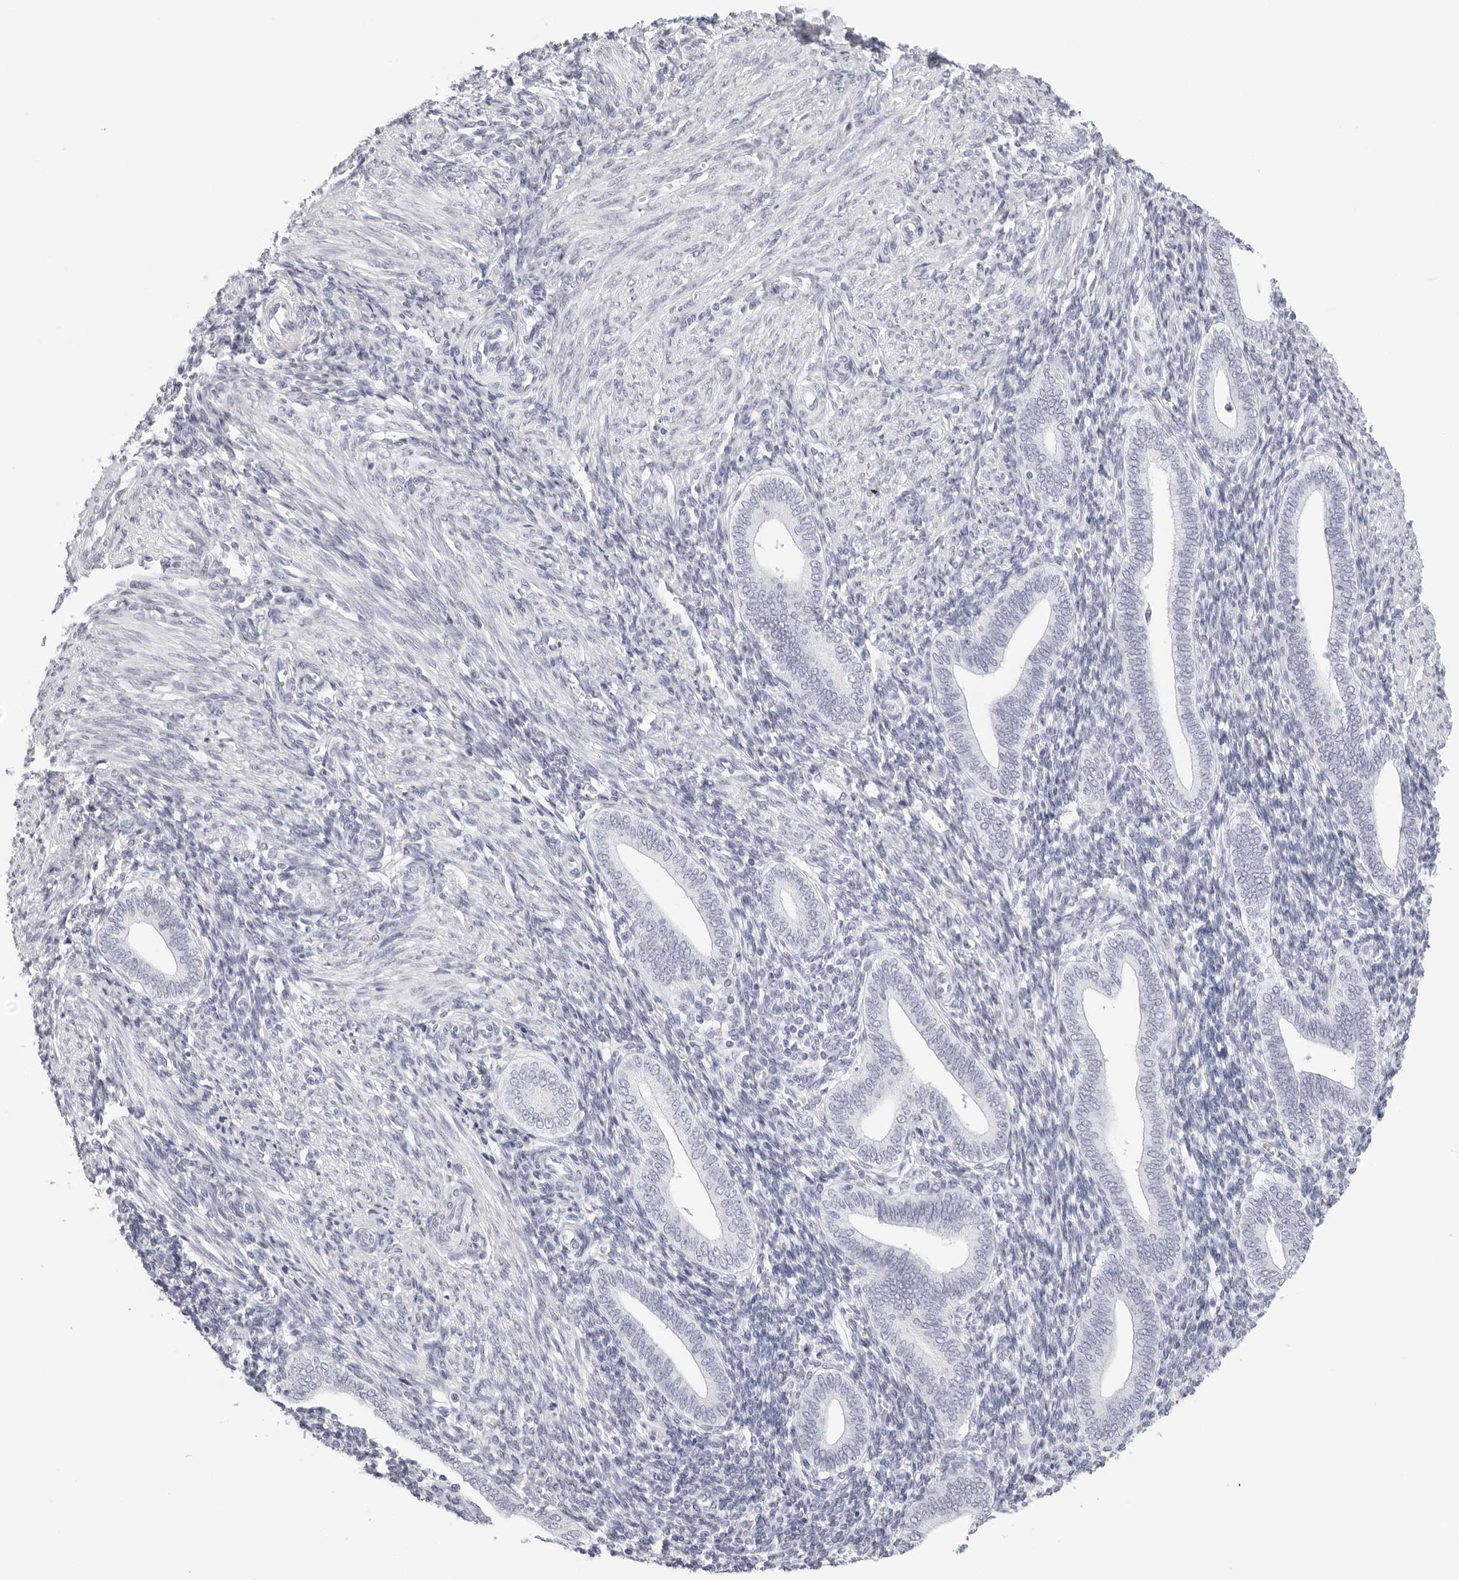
{"staining": {"intensity": "negative", "quantity": "none", "location": "none"}, "tissue": "endometrium", "cell_type": "Cells in endometrial stroma", "image_type": "normal", "snomed": [{"axis": "morphology", "description": "Normal tissue, NOS"}, {"axis": "topography", "description": "Uterus"}, {"axis": "topography", "description": "Endometrium"}], "caption": "This image is of benign endometrium stained with immunohistochemistry (IHC) to label a protein in brown with the nuclei are counter-stained blue. There is no expression in cells in endometrial stroma.", "gene": "AGMAT", "patient": {"sex": "female", "age": 33}}